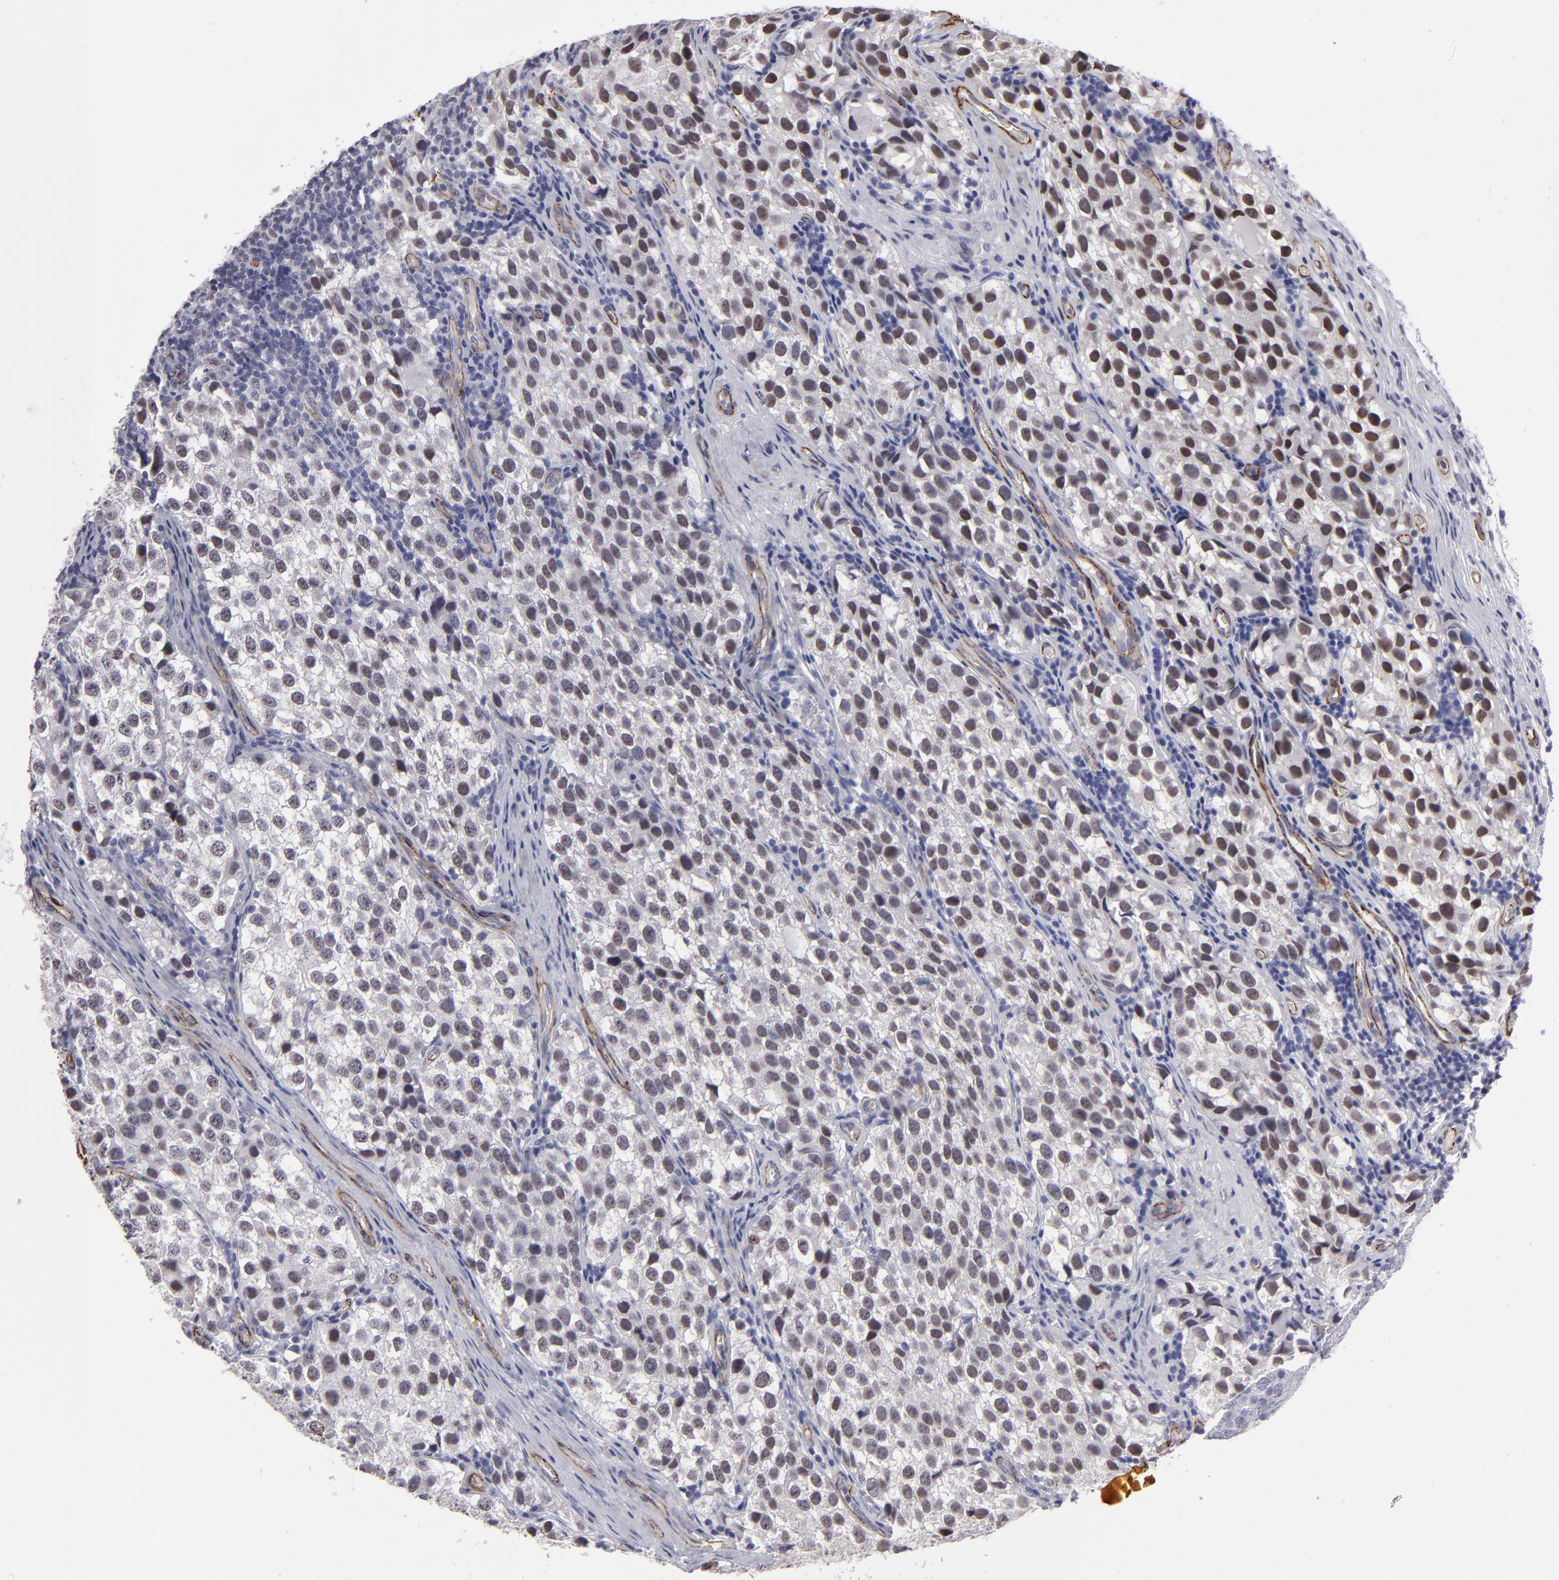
{"staining": {"intensity": "strong", "quantity": "25%-75%", "location": "nuclear"}, "tissue": "testis cancer", "cell_type": "Tumor cells", "image_type": "cancer", "snomed": [{"axis": "morphology", "description": "Seminoma, NOS"}, {"axis": "topography", "description": "Testis"}], "caption": "A brown stain shows strong nuclear expression of a protein in human seminoma (testis) tumor cells.", "gene": "ZNF175", "patient": {"sex": "male", "age": 39}}